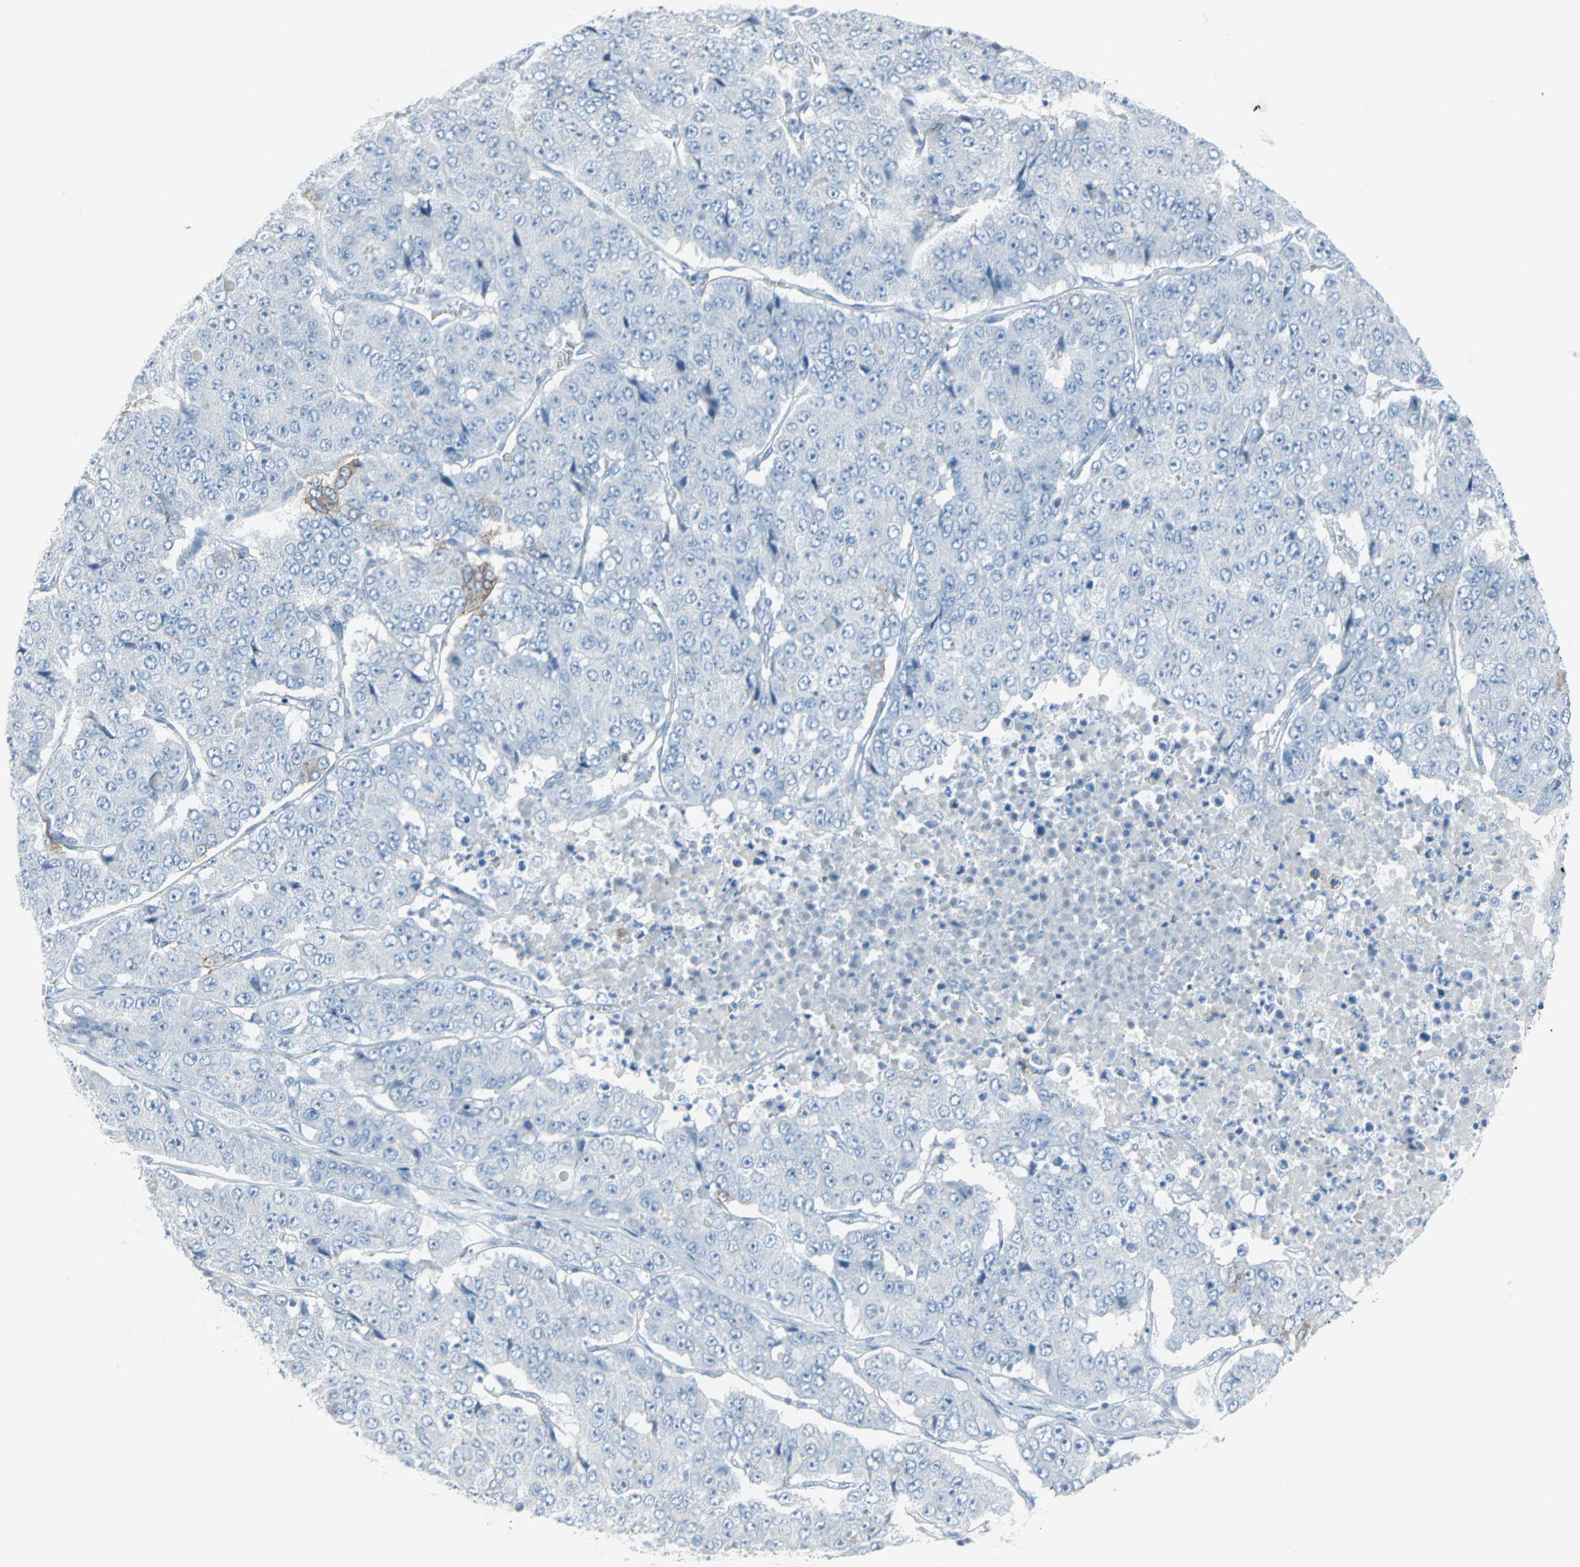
{"staining": {"intensity": "moderate", "quantity": "<25%", "location": "cytoplasmic/membranous"}, "tissue": "pancreatic cancer", "cell_type": "Tumor cells", "image_type": "cancer", "snomed": [{"axis": "morphology", "description": "Adenocarcinoma, NOS"}, {"axis": "topography", "description": "Pancreas"}], "caption": "Adenocarcinoma (pancreatic) stained with a protein marker demonstrates moderate staining in tumor cells.", "gene": "STX1A", "patient": {"sex": "male", "age": 50}}